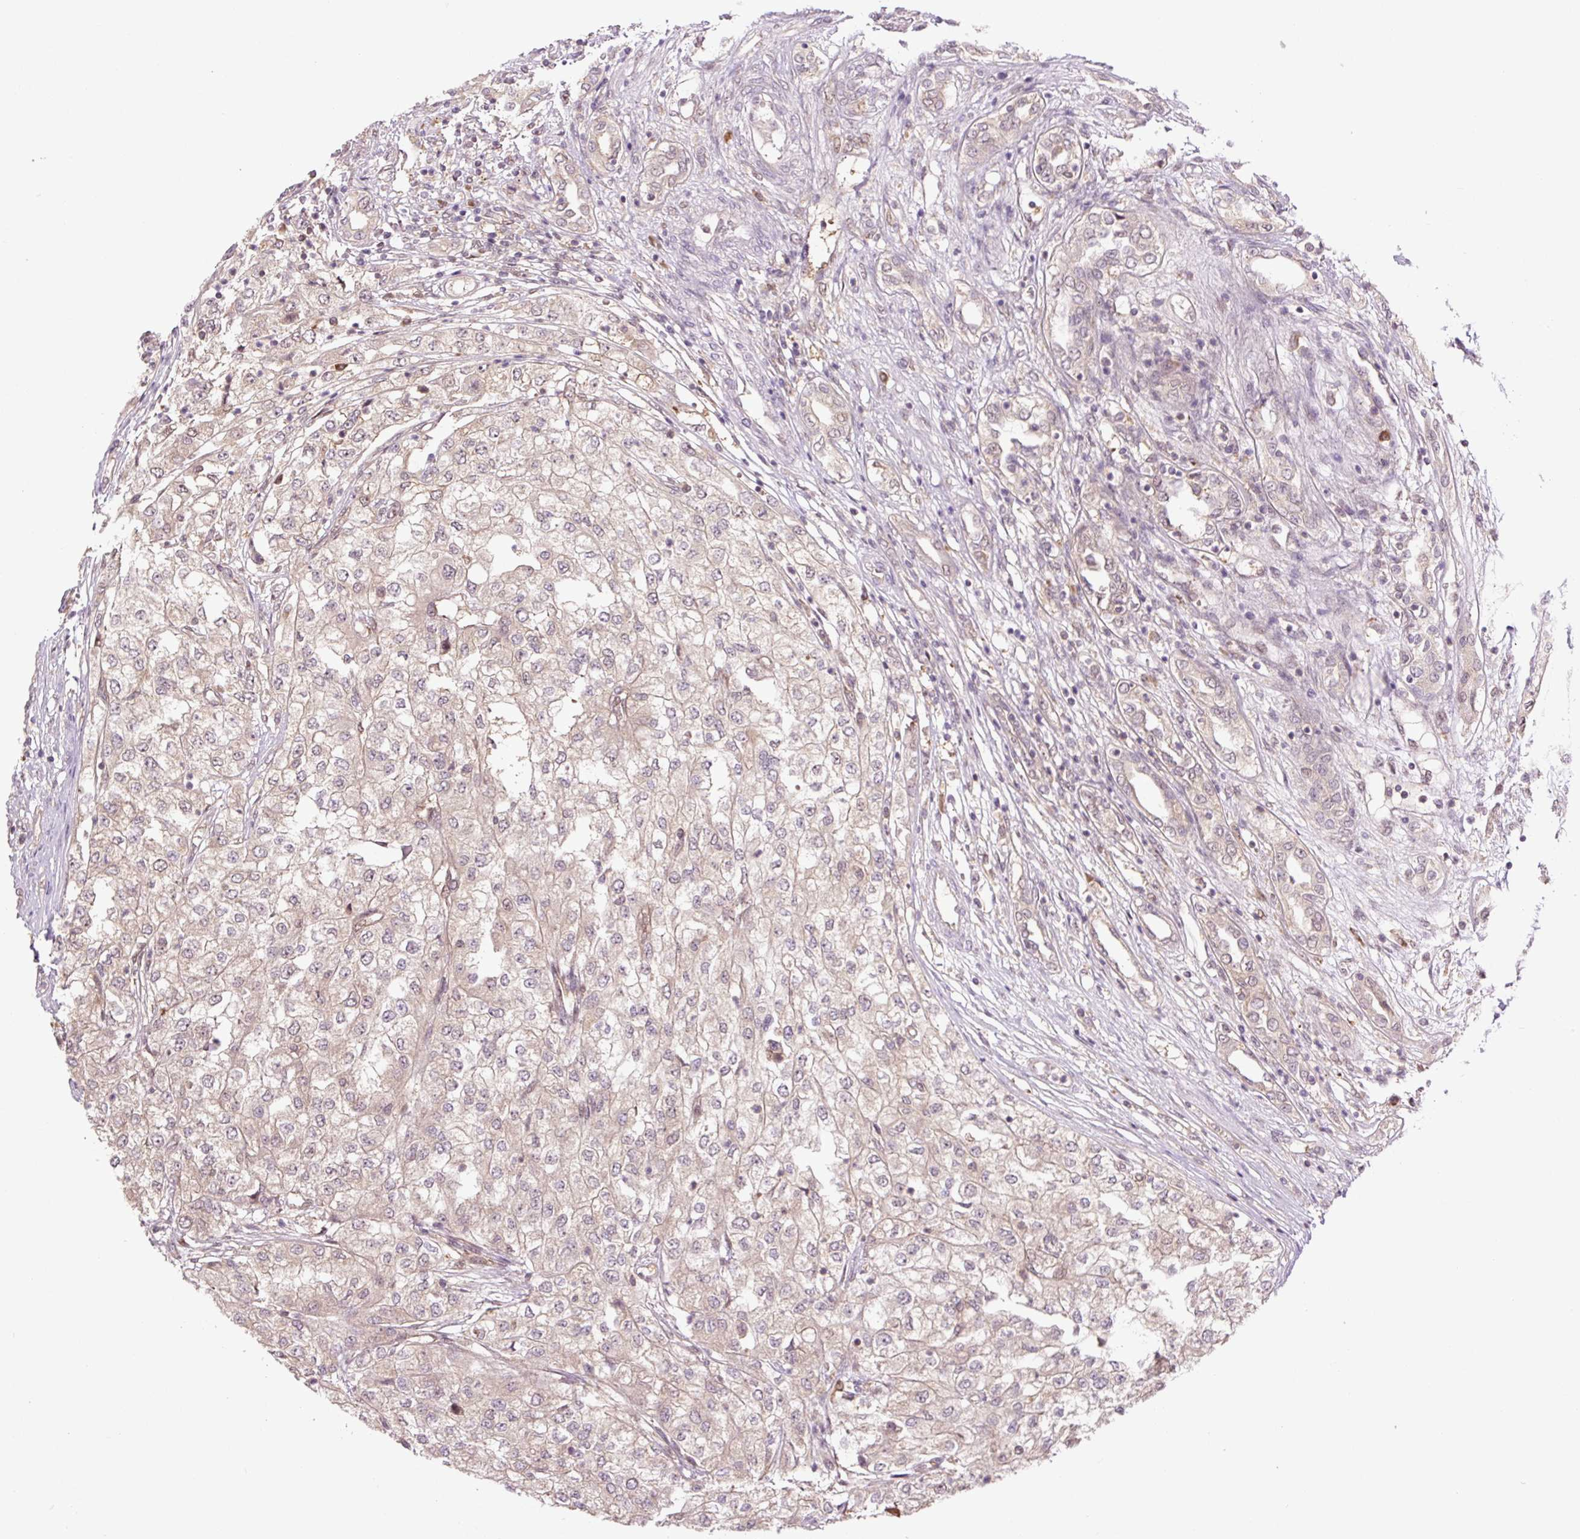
{"staining": {"intensity": "weak", "quantity": "<25%", "location": "cytoplasmic/membranous"}, "tissue": "renal cancer", "cell_type": "Tumor cells", "image_type": "cancer", "snomed": [{"axis": "morphology", "description": "Adenocarcinoma, NOS"}, {"axis": "topography", "description": "Kidney"}], "caption": "A high-resolution photomicrograph shows immunohistochemistry (IHC) staining of renal cancer, which exhibits no significant positivity in tumor cells.", "gene": "TPT1", "patient": {"sex": "female", "age": 54}}